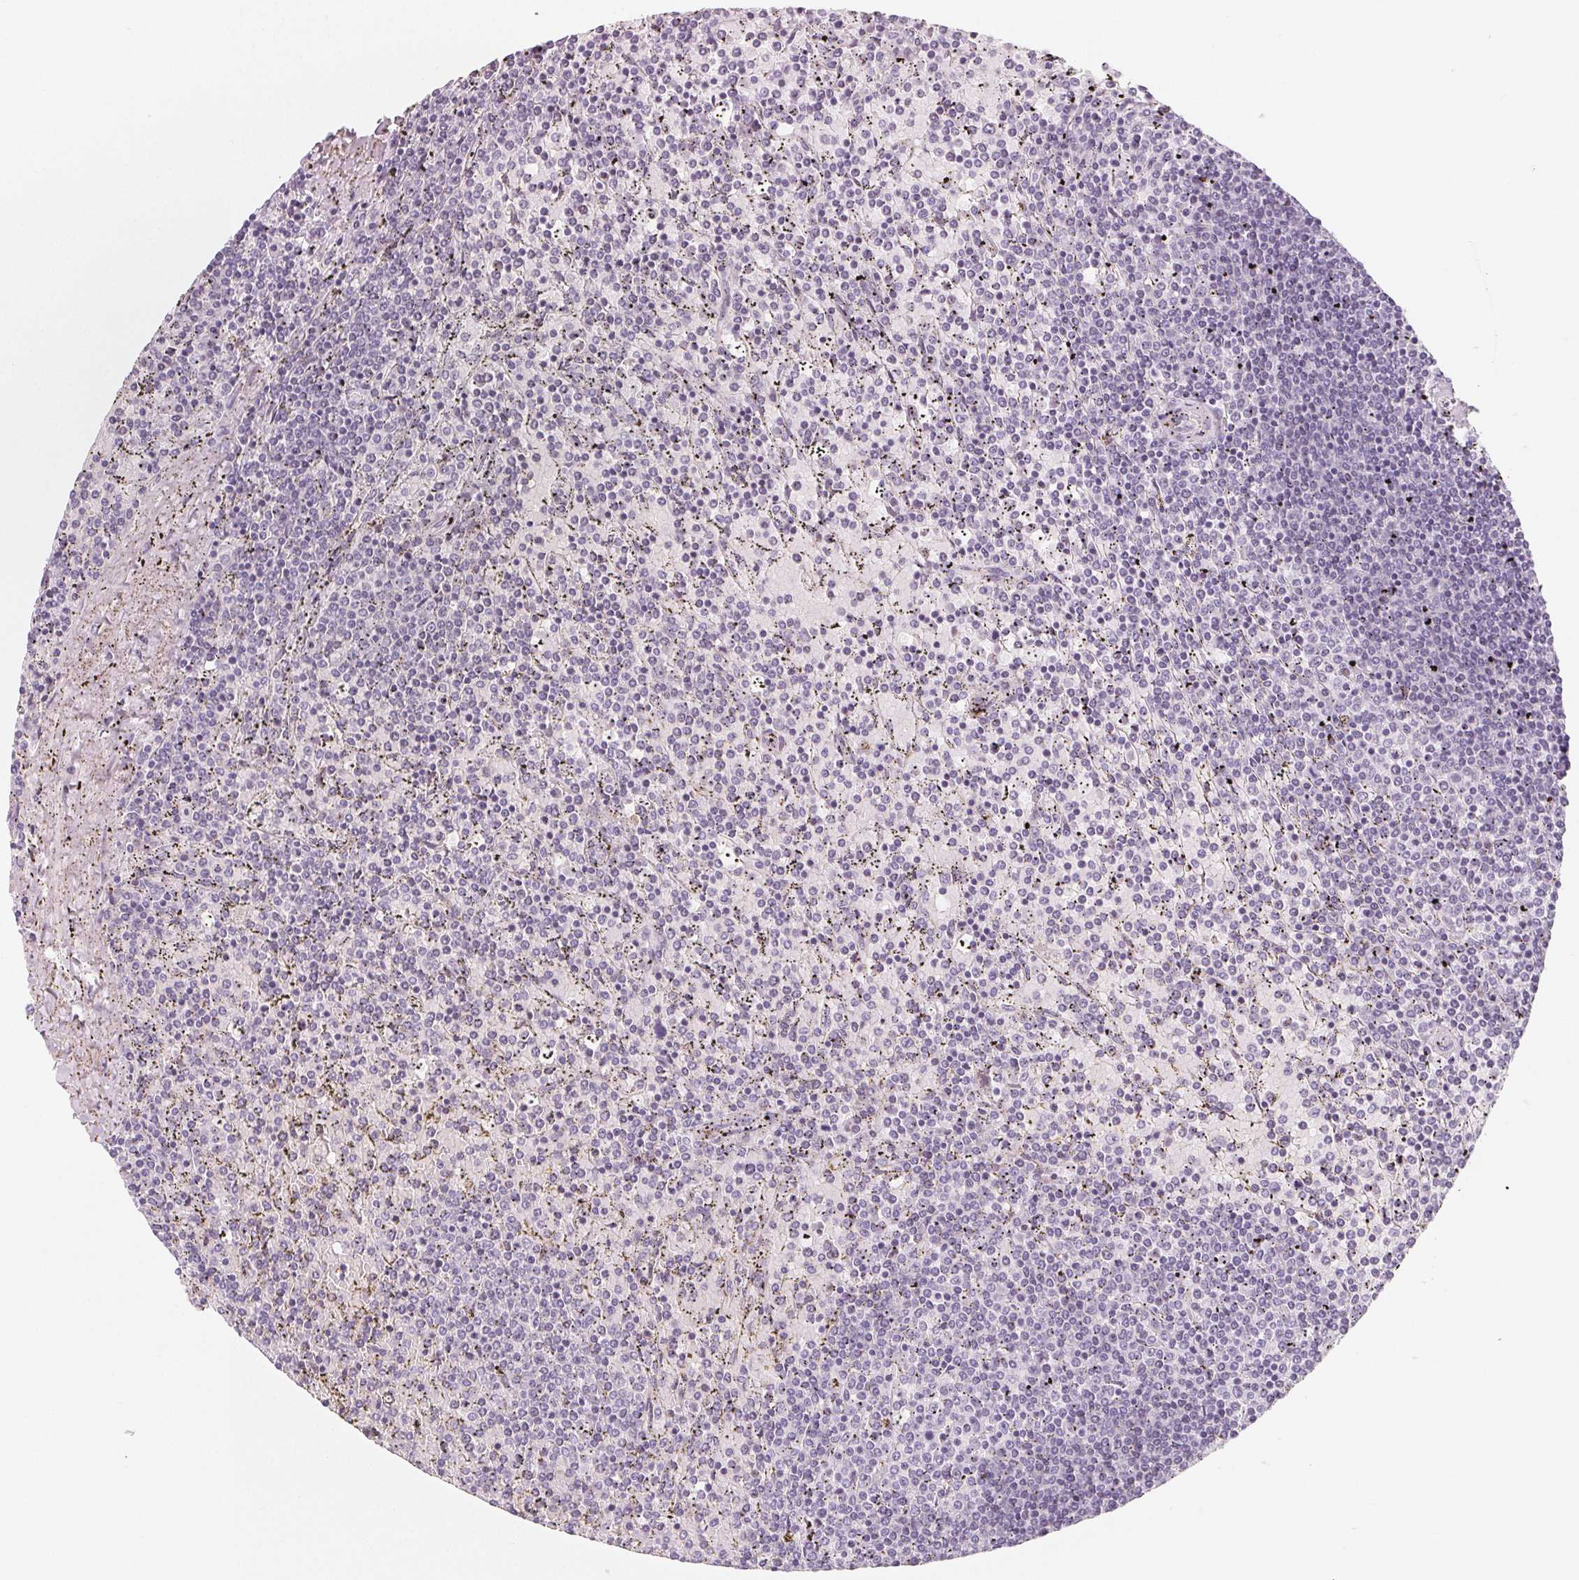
{"staining": {"intensity": "negative", "quantity": "none", "location": "none"}, "tissue": "lymphoma", "cell_type": "Tumor cells", "image_type": "cancer", "snomed": [{"axis": "morphology", "description": "Malignant lymphoma, non-Hodgkin's type, Low grade"}, {"axis": "topography", "description": "Spleen"}], "caption": "Human lymphoma stained for a protein using immunohistochemistry reveals no staining in tumor cells.", "gene": "SH3GL2", "patient": {"sex": "female", "age": 77}}